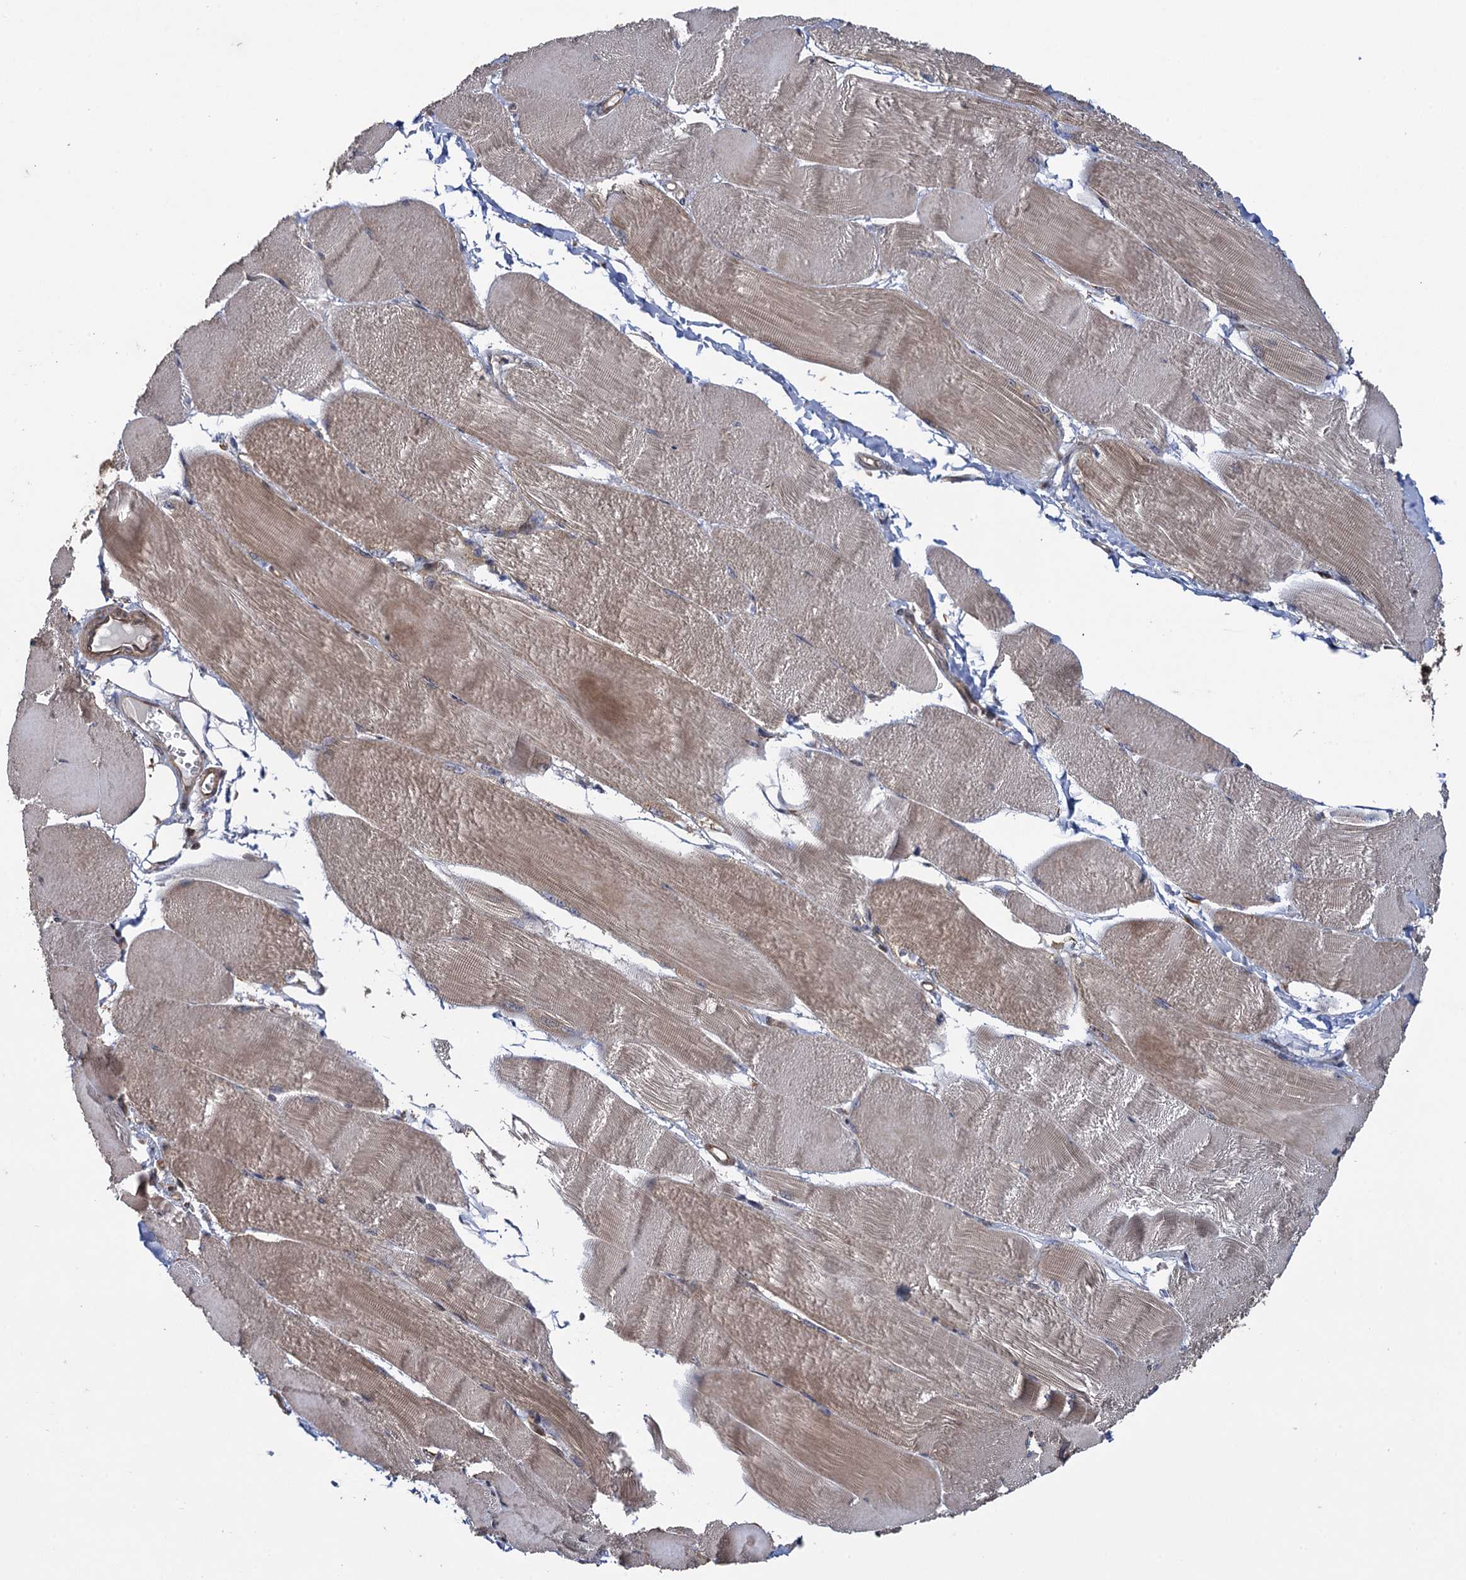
{"staining": {"intensity": "moderate", "quantity": "25%-75%", "location": "cytoplasmic/membranous"}, "tissue": "skeletal muscle", "cell_type": "Myocytes", "image_type": "normal", "snomed": [{"axis": "morphology", "description": "Normal tissue, NOS"}, {"axis": "morphology", "description": "Basal cell carcinoma"}, {"axis": "topography", "description": "Skeletal muscle"}], "caption": "This image demonstrates IHC staining of benign human skeletal muscle, with medium moderate cytoplasmic/membranous expression in approximately 25%-75% of myocytes.", "gene": "HAUS1", "patient": {"sex": "female", "age": 64}}